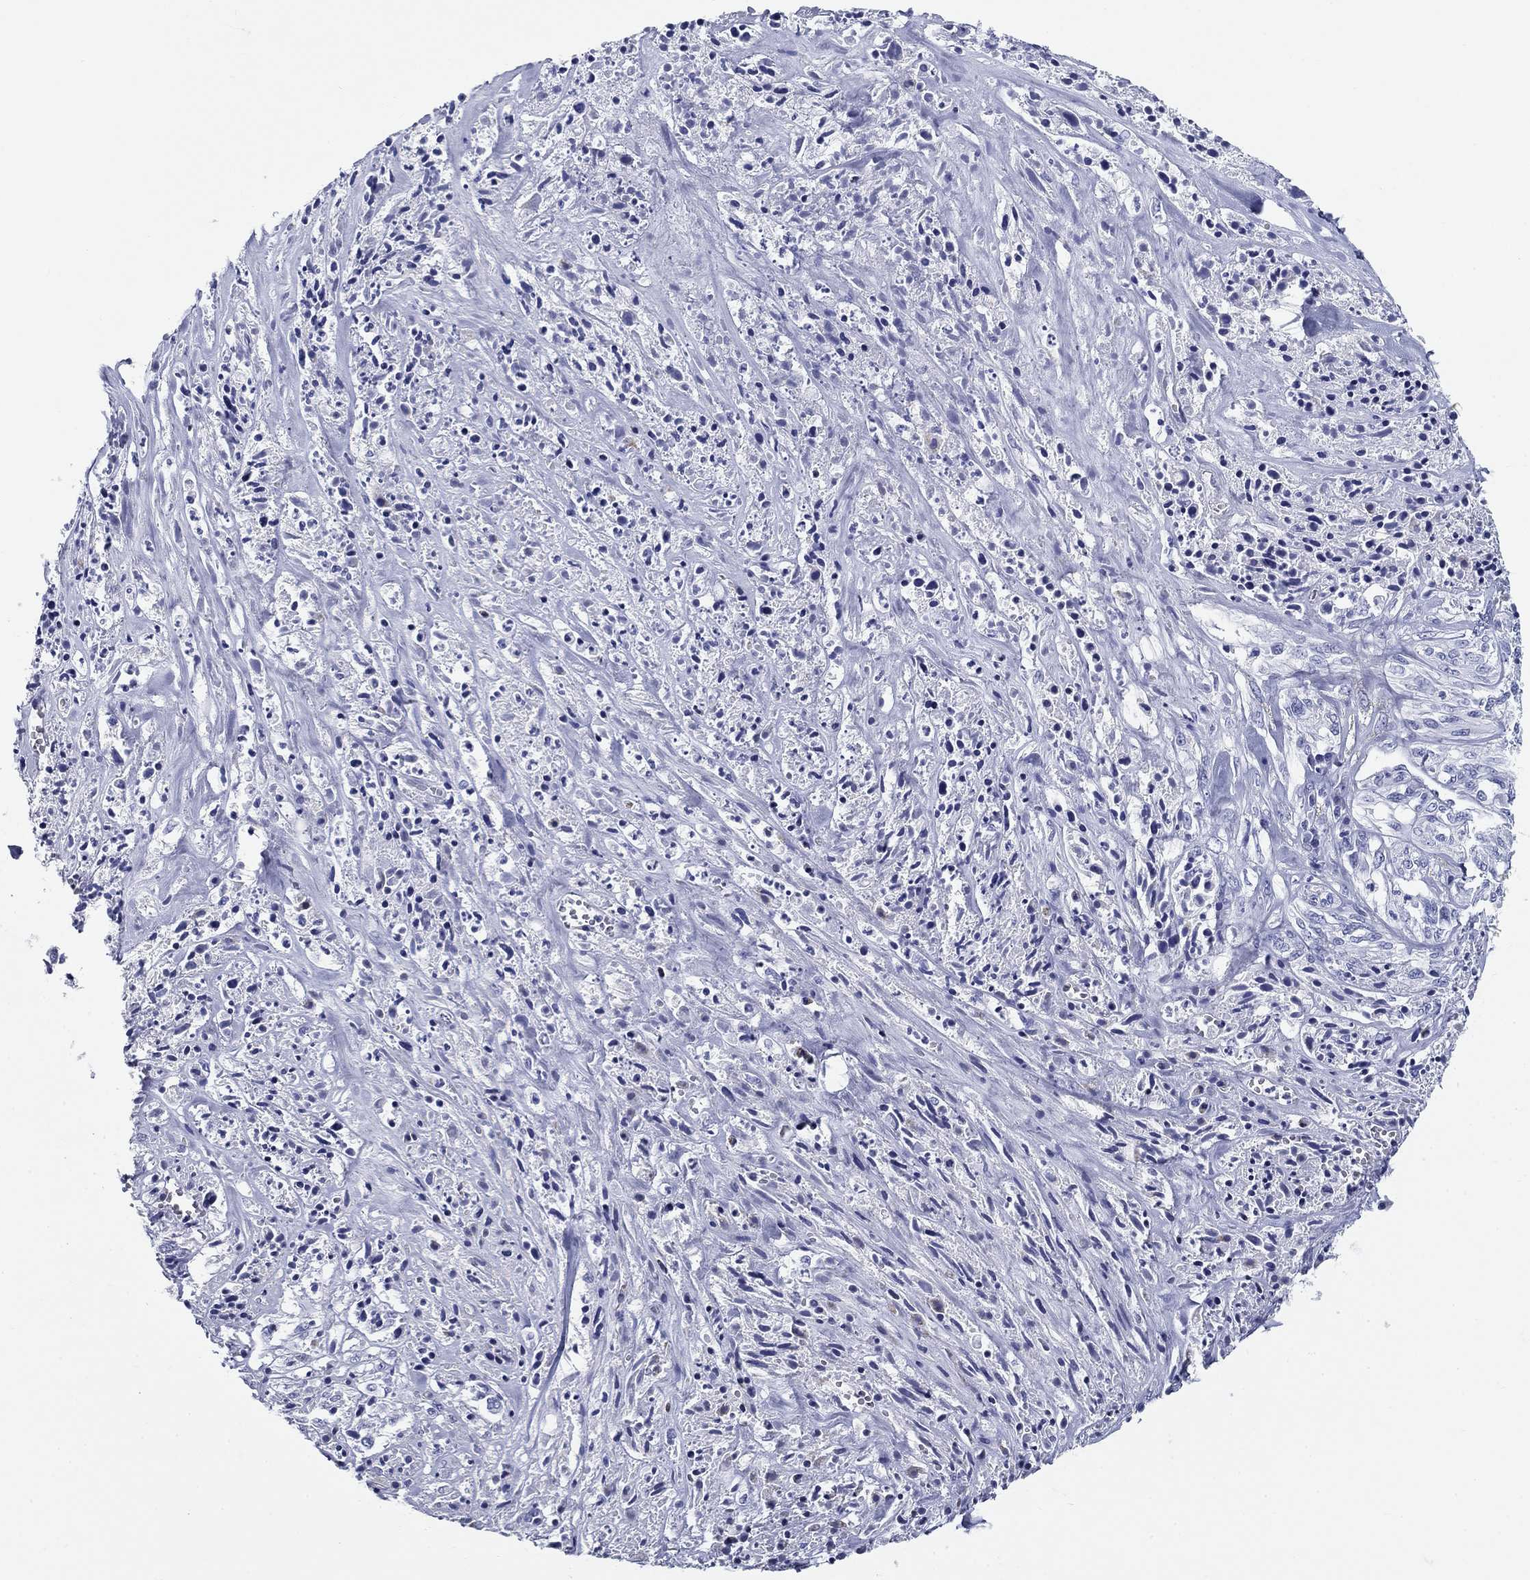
{"staining": {"intensity": "negative", "quantity": "none", "location": "none"}, "tissue": "melanoma", "cell_type": "Tumor cells", "image_type": "cancer", "snomed": [{"axis": "morphology", "description": "Malignant melanoma, NOS"}, {"axis": "topography", "description": "Skin"}], "caption": "This is an immunohistochemistry image of malignant melanoma. There is no positivity in tumor cells.", "gene": "UPB1", "patient": {"sex": "female", "age": 91}}